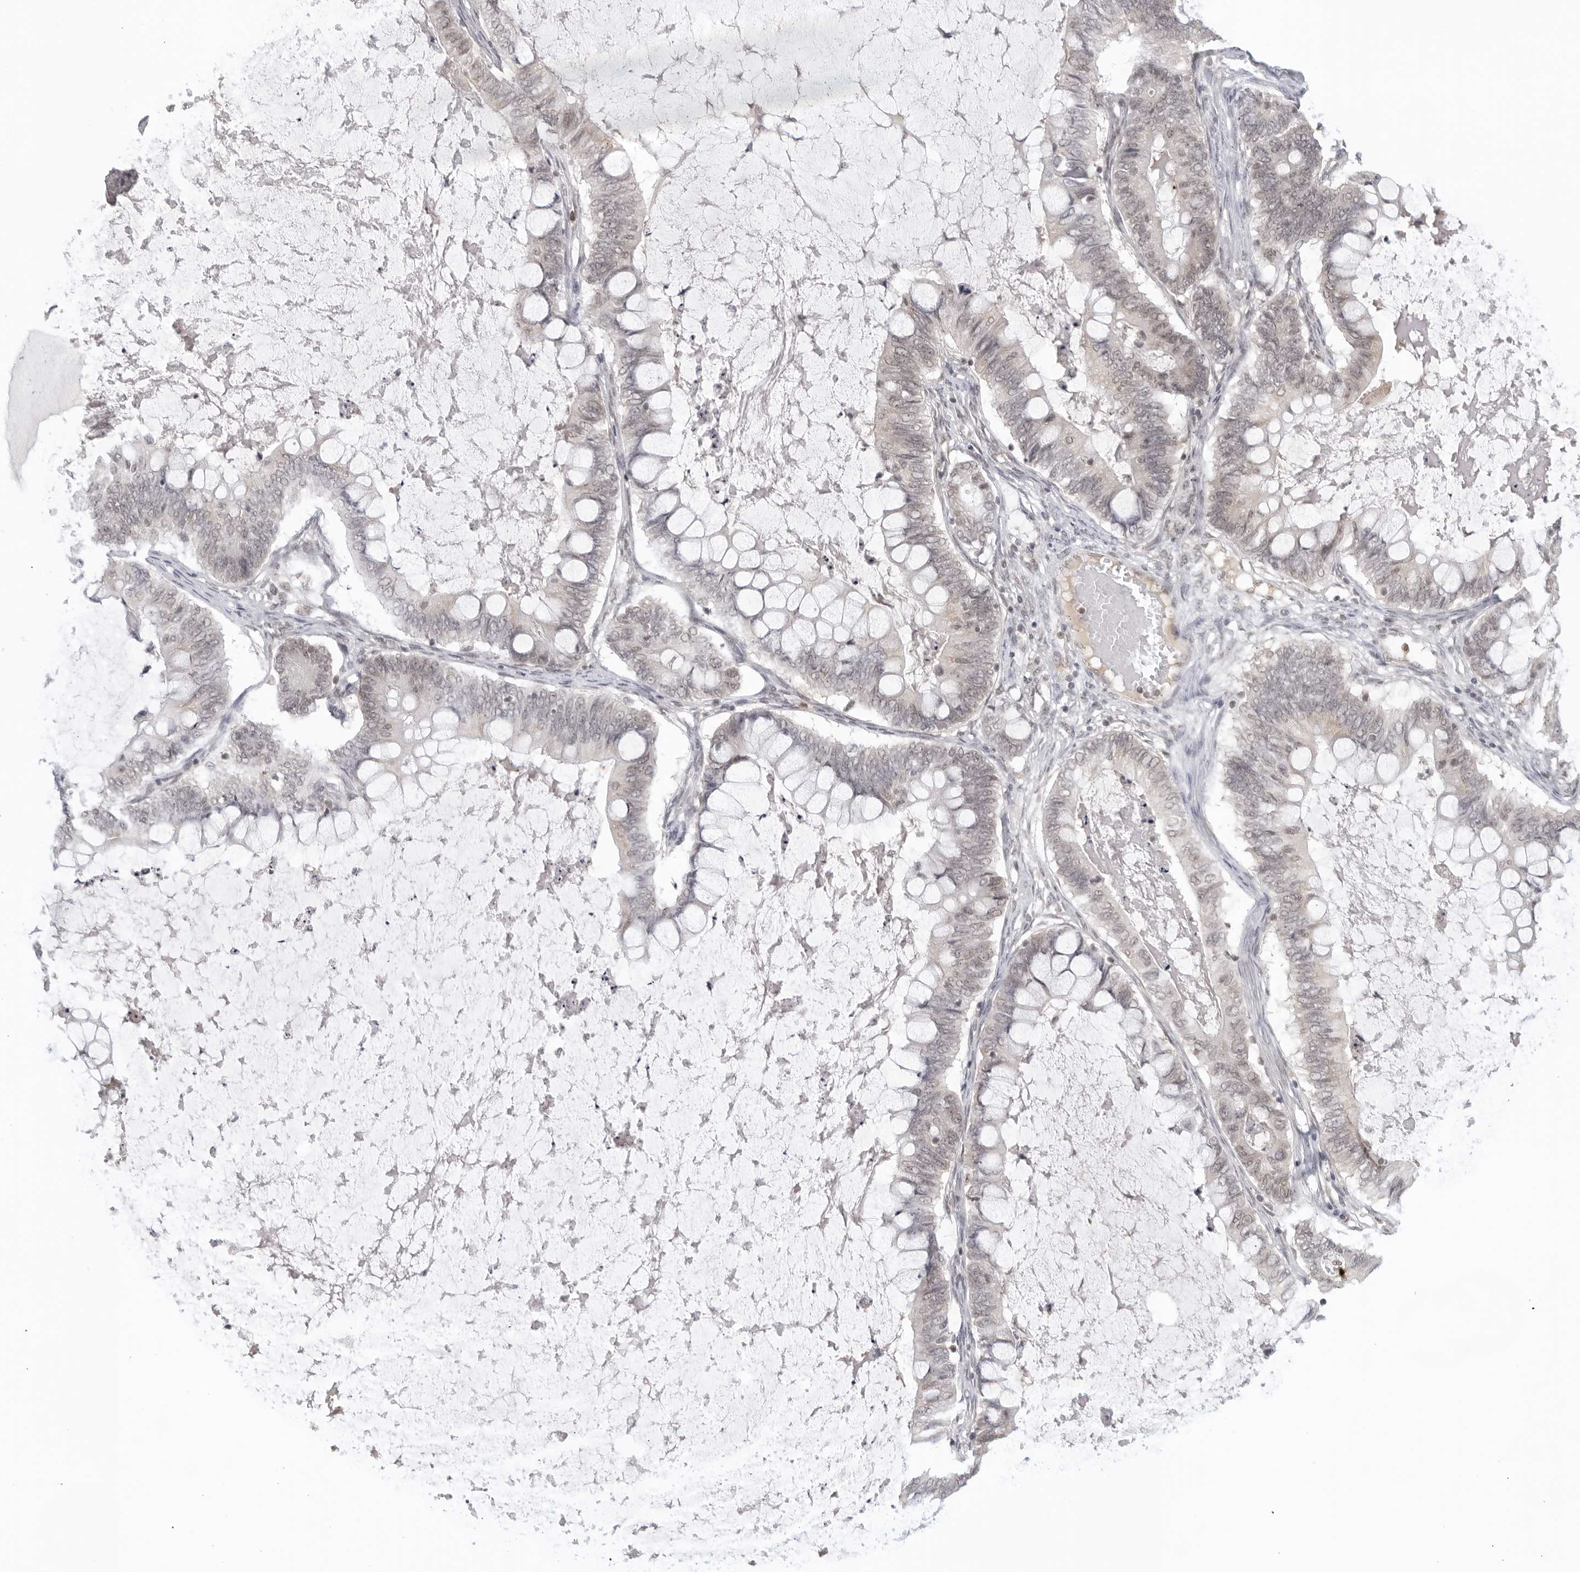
{"staining": {"intensity": "weak", "quantity": "<25%", "location": "nuclear"}, "tissue": "ovarian cancer", "cell_type": "Tumor cells", "image_type": "cancer", "snomed": [{"axis": "morphology", "description": "Cystadenocarcinoma, mucinous, NOS"}, {"axis": "topography", "description": "Ovary"}], "caption": "Photomicrograph shows no protein expression in tumor cells of ovarian cancer tissue. The staining is performed using DAB brown chromogen with nuclei counter-stained in using hematoxylin.", "gene": "RAB11FIP3", "patient": {"sex": "female", "age": 61}}